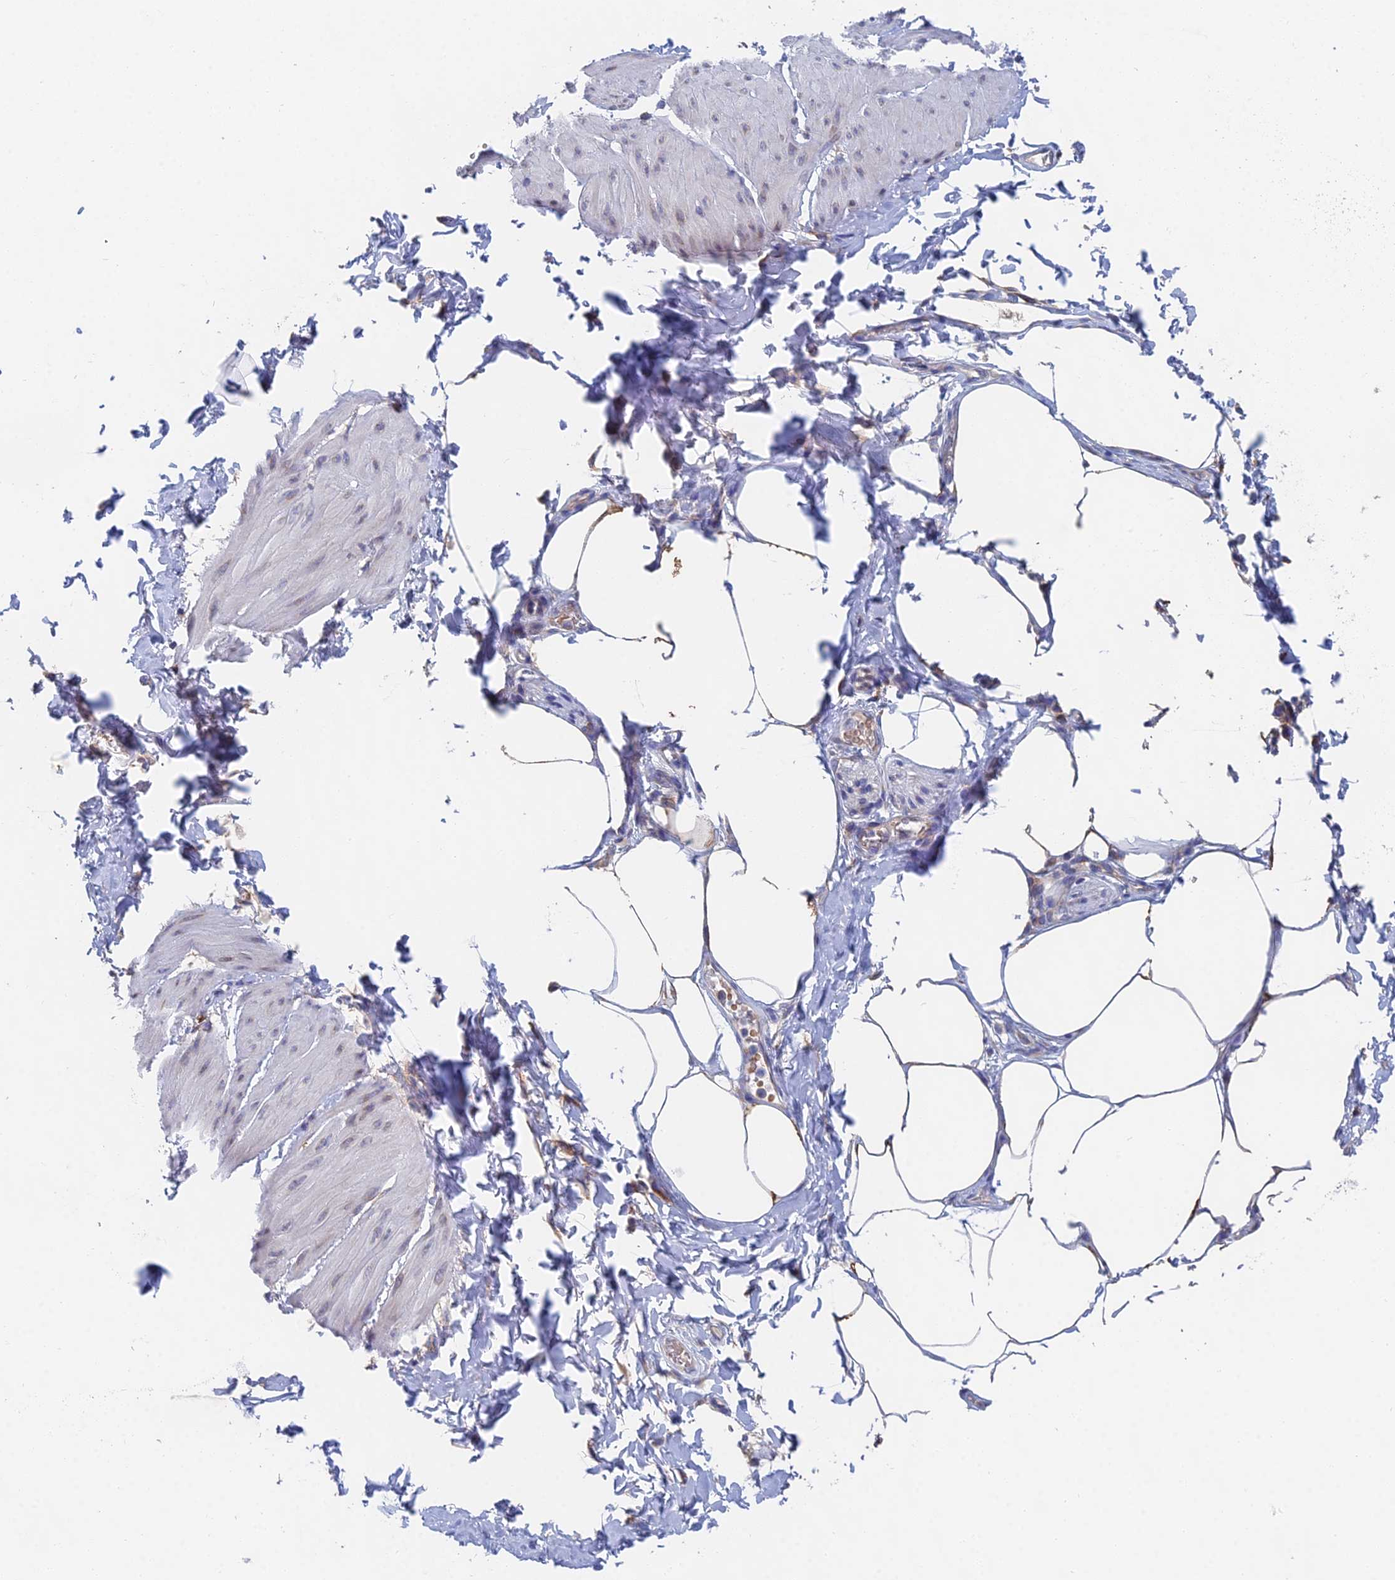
{"staining": {"intensity": "negative", "quantity": "none", "location": "none"}, "tissue": "smooth muscle", "cell_type": "Smooth muscle cells", "image_type": "normal", "snomed": [{"axis": "morphology", "description": "Urothelial carcinoma, High grade"}, {"axis": "topography", "description": "Urinary bladder"}], "caption": "Smooth muscle was stained to show a protein in brown. There is no significant staining in smooth muscle cells. (IHC, brightfield microscopy, high magnification).", "gene": "ELOF1", "patient": {"sex": "male", "age": 46}}